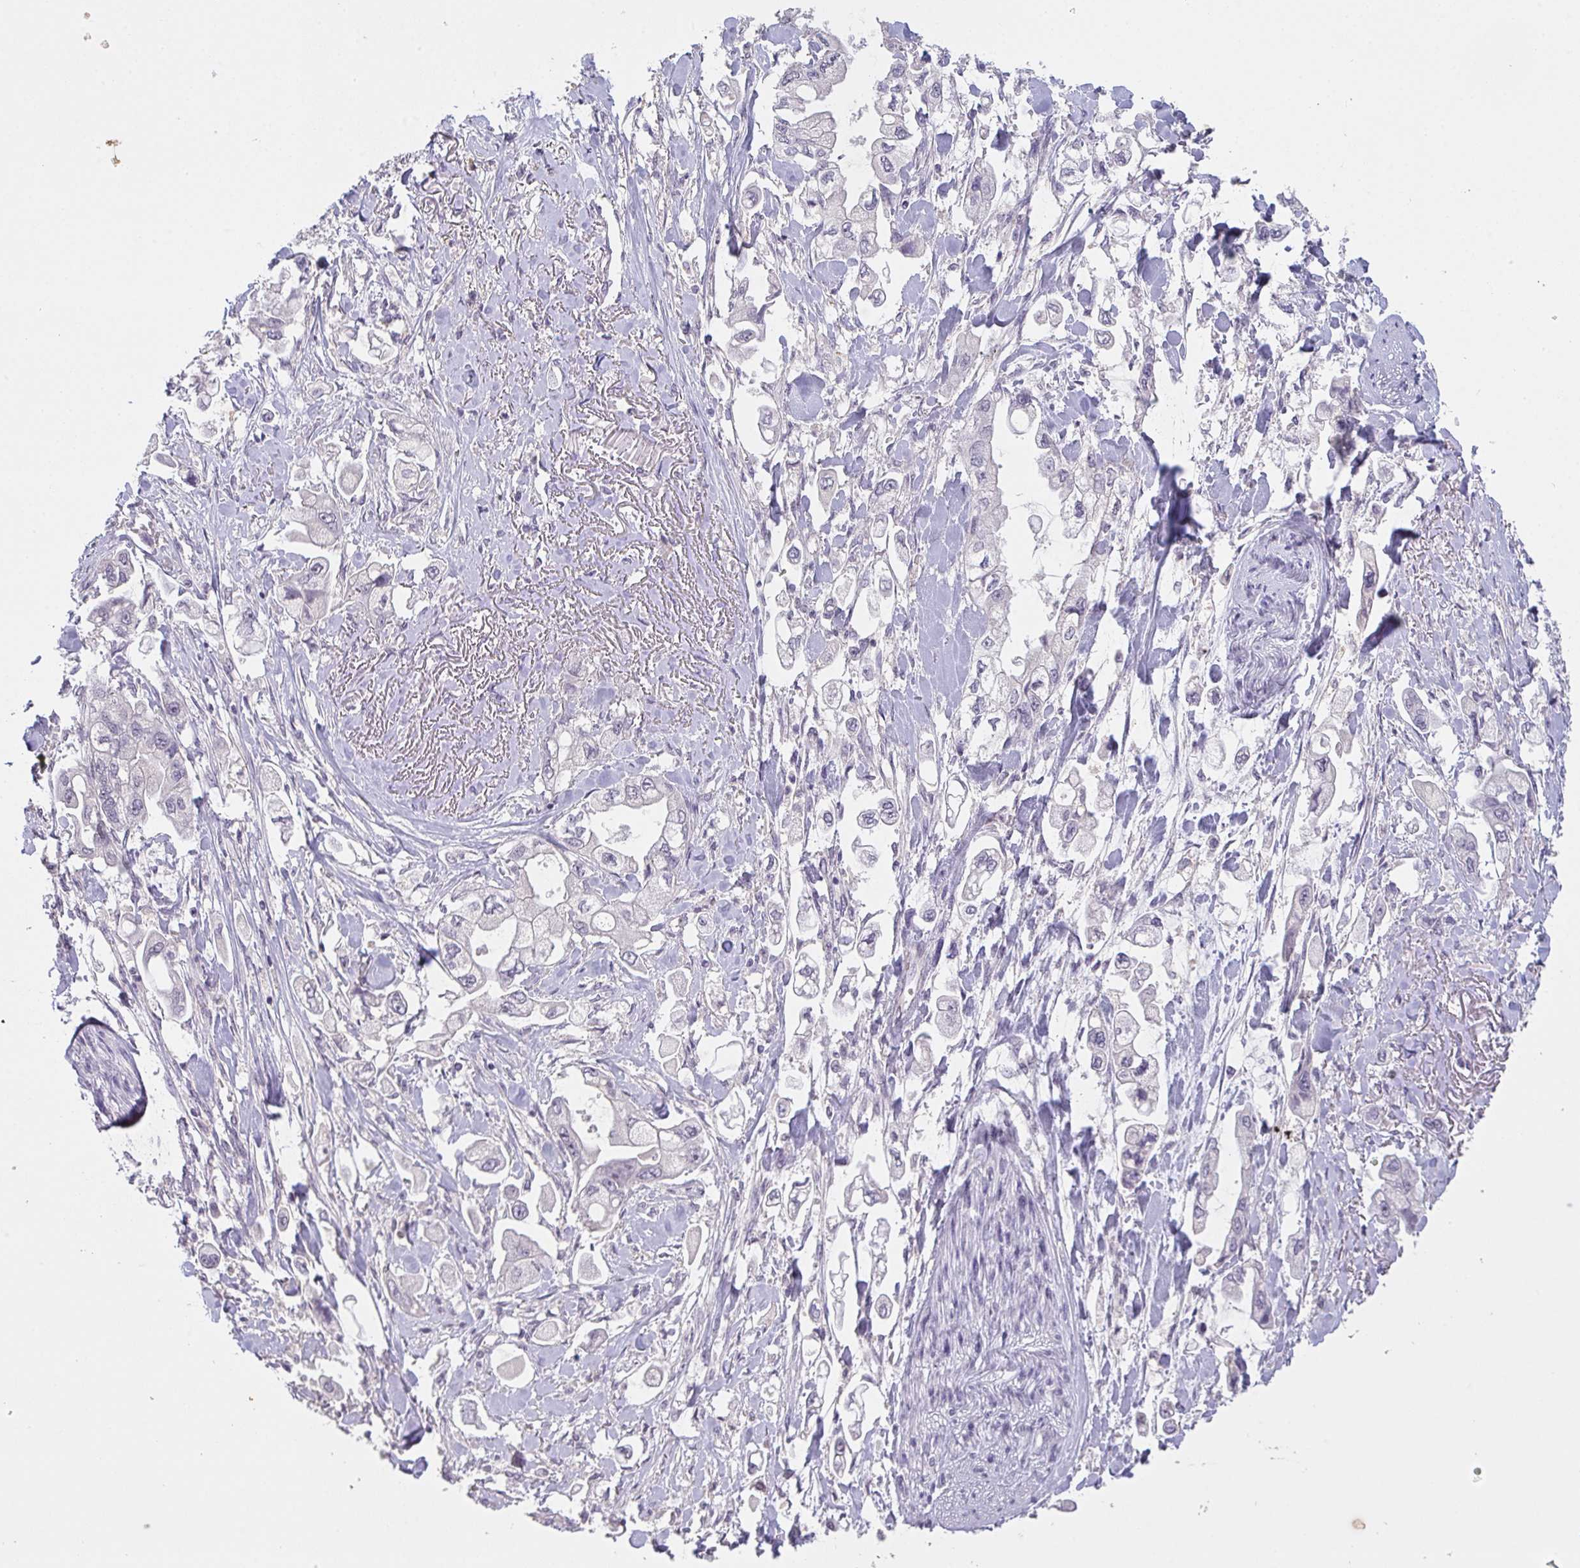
{"staining": {"intensity": "negative", "quantity": "none", "location": "none"}, "tissue": "stomach cancer", "cell_type": "Tumor cells", "image_type": "cancer", "snomed": [{"axis": "morphology", "description": "Adenocarcinoma, NOS"}, {"axis": "topography", "description": "Stomach"}], "caption": "A histopathology image of human adenocarcinoma (stomach) is negative for staining in tumor cells.", "gene": "TMEM219", "patient": {"sex": "male", "age": 62}}